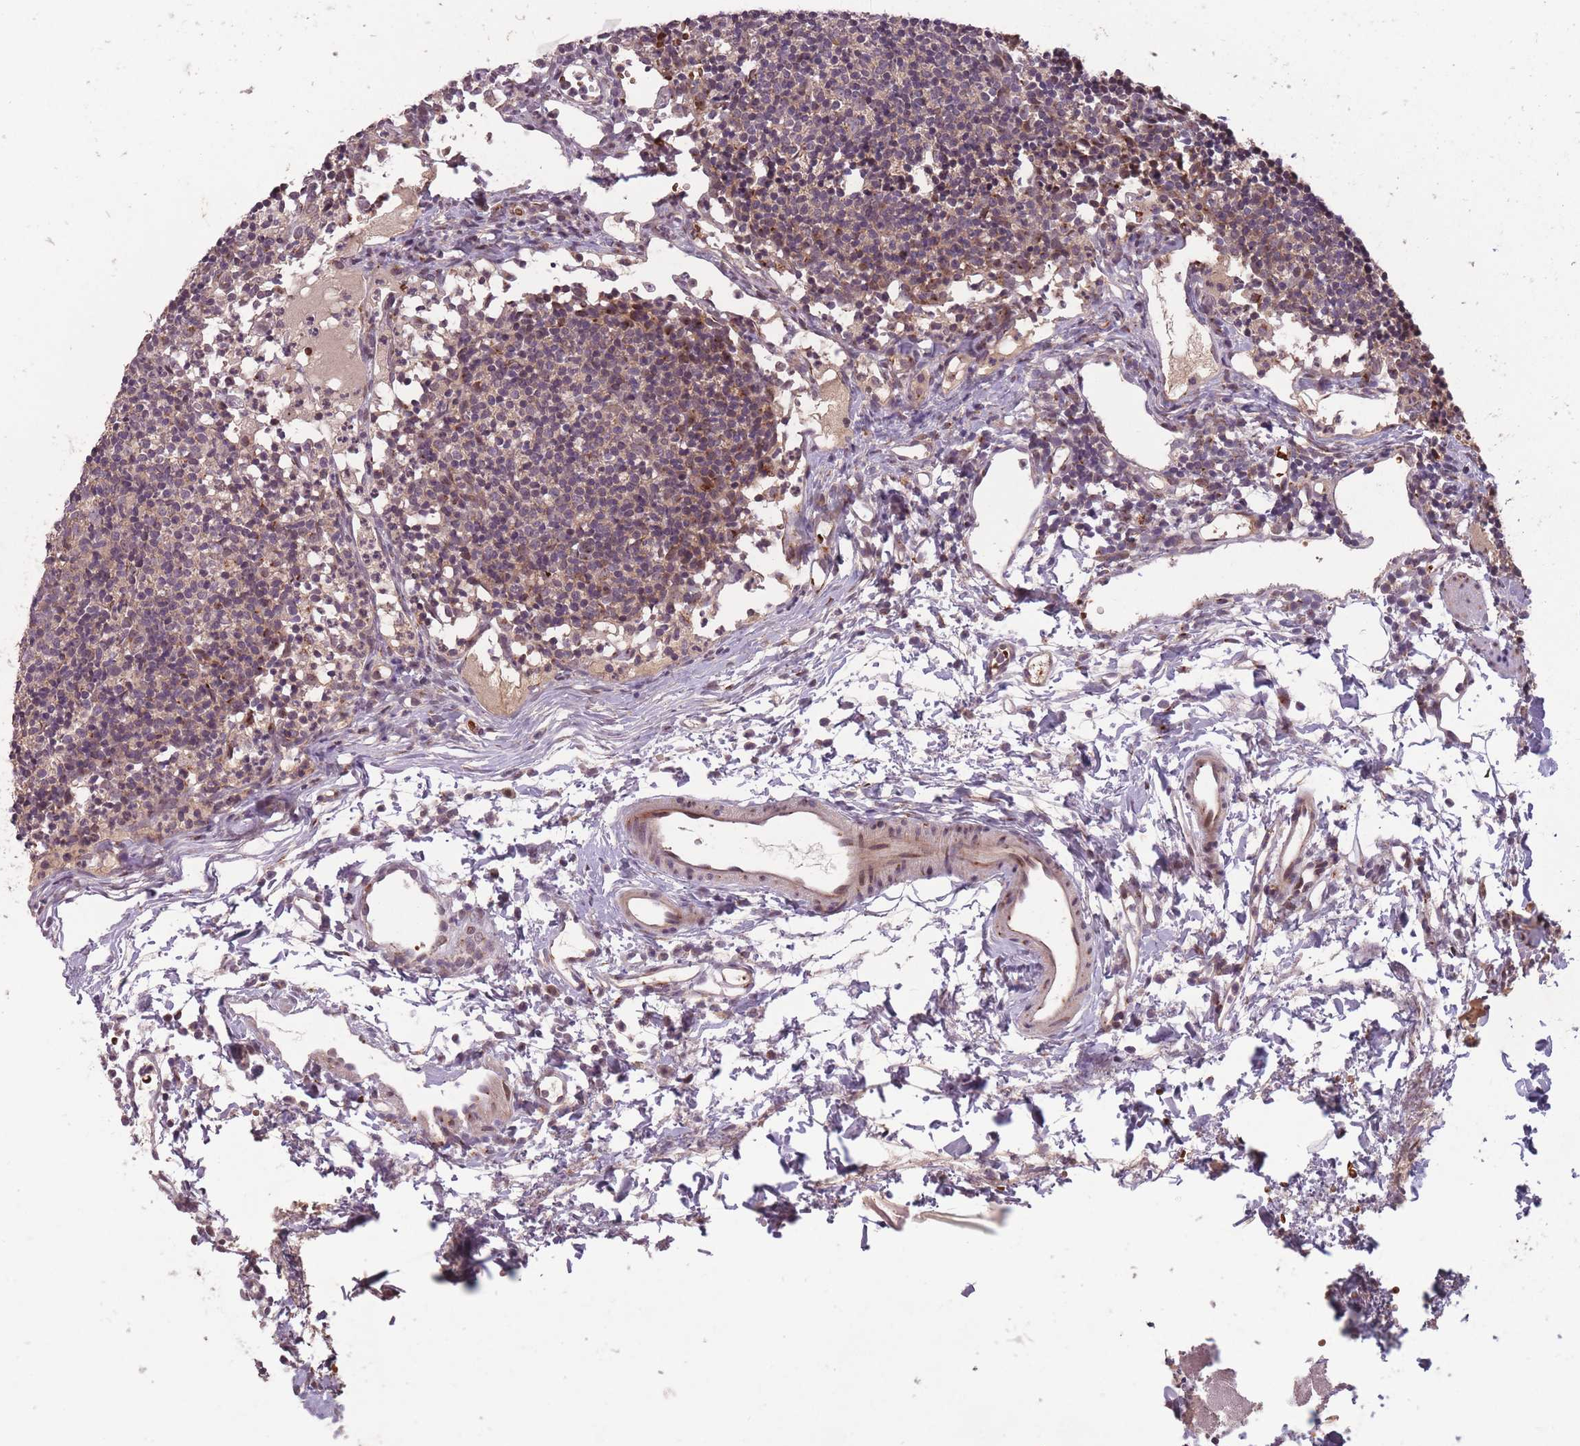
{"staining": {"intensity": "weak", "quantity": "25%-75%", "location": "cytoplasmic/membranous"}, "tissue": "lymph node", "cell_type": "Germinal center cells", "image_type": "normal", "snomed": [{"axis": "morphology", "description": "Normal tissue, NOS"}, {"axis": "topography", "description": "Lymph node"}], "caption": "The immunohistochemical stain shows weak cytoplasmic/membranous positivity in germinal center cells of unremarkable lymph node.", "gene": "SECTM1", "patient": {"sex": "female", "age": 37}}